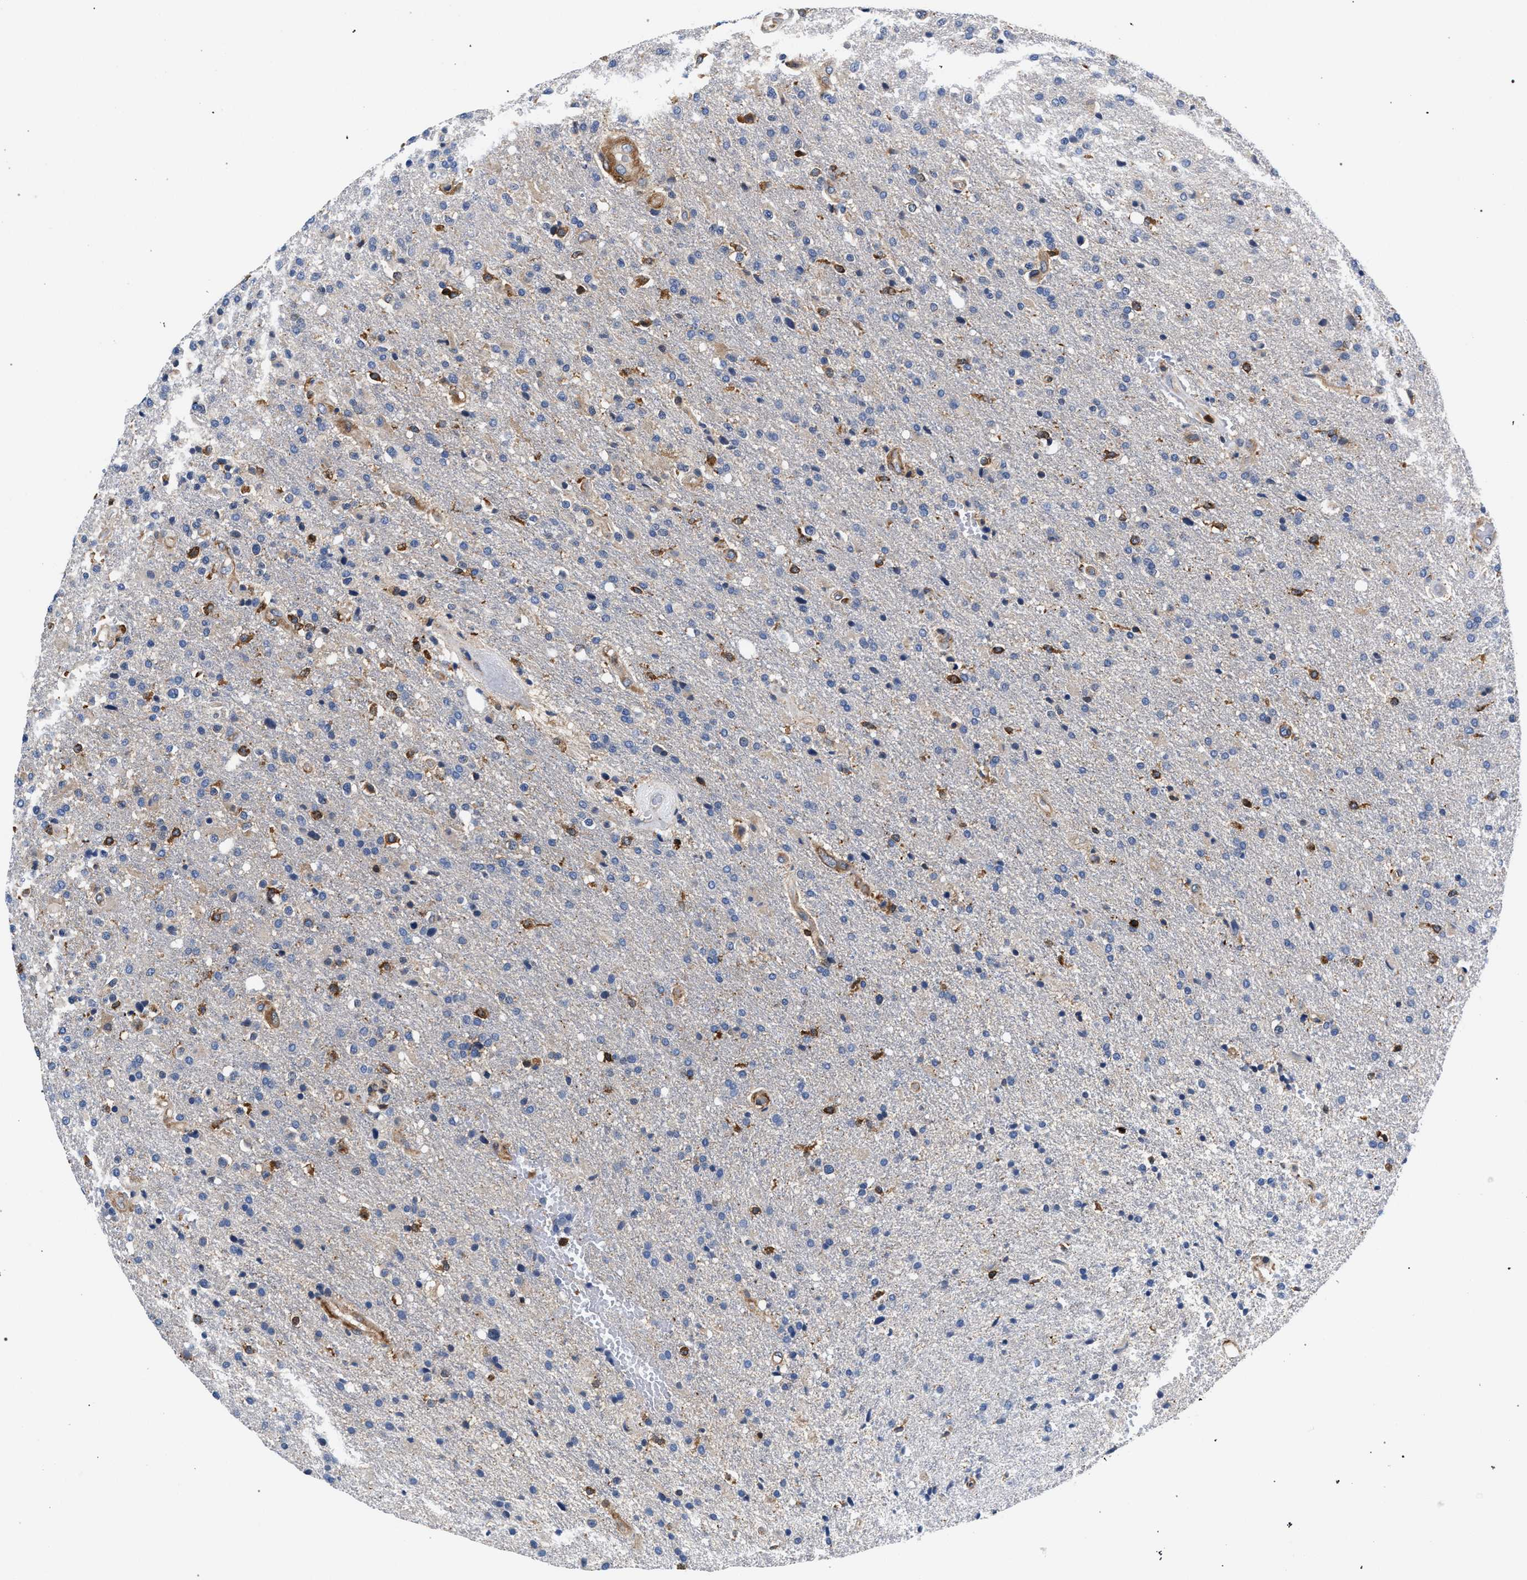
{"staining": {"intensity": "negative", "quantity": "none", "location": "none"}, "tissue": "glioma", "cell_type": "Tumor cells", "image_type": "cancer", "snomed": [{"axis": "morphology", "description": "Glioma, malignant, High grade"}, {"axis": "topography", "description": "Brain"}], "caption": "Image shows no significant protein positivity in tumor cells of malignant glioma (high-grade).", "gene": "LASP1", "patient": {"sex": "male", "age": 72}}